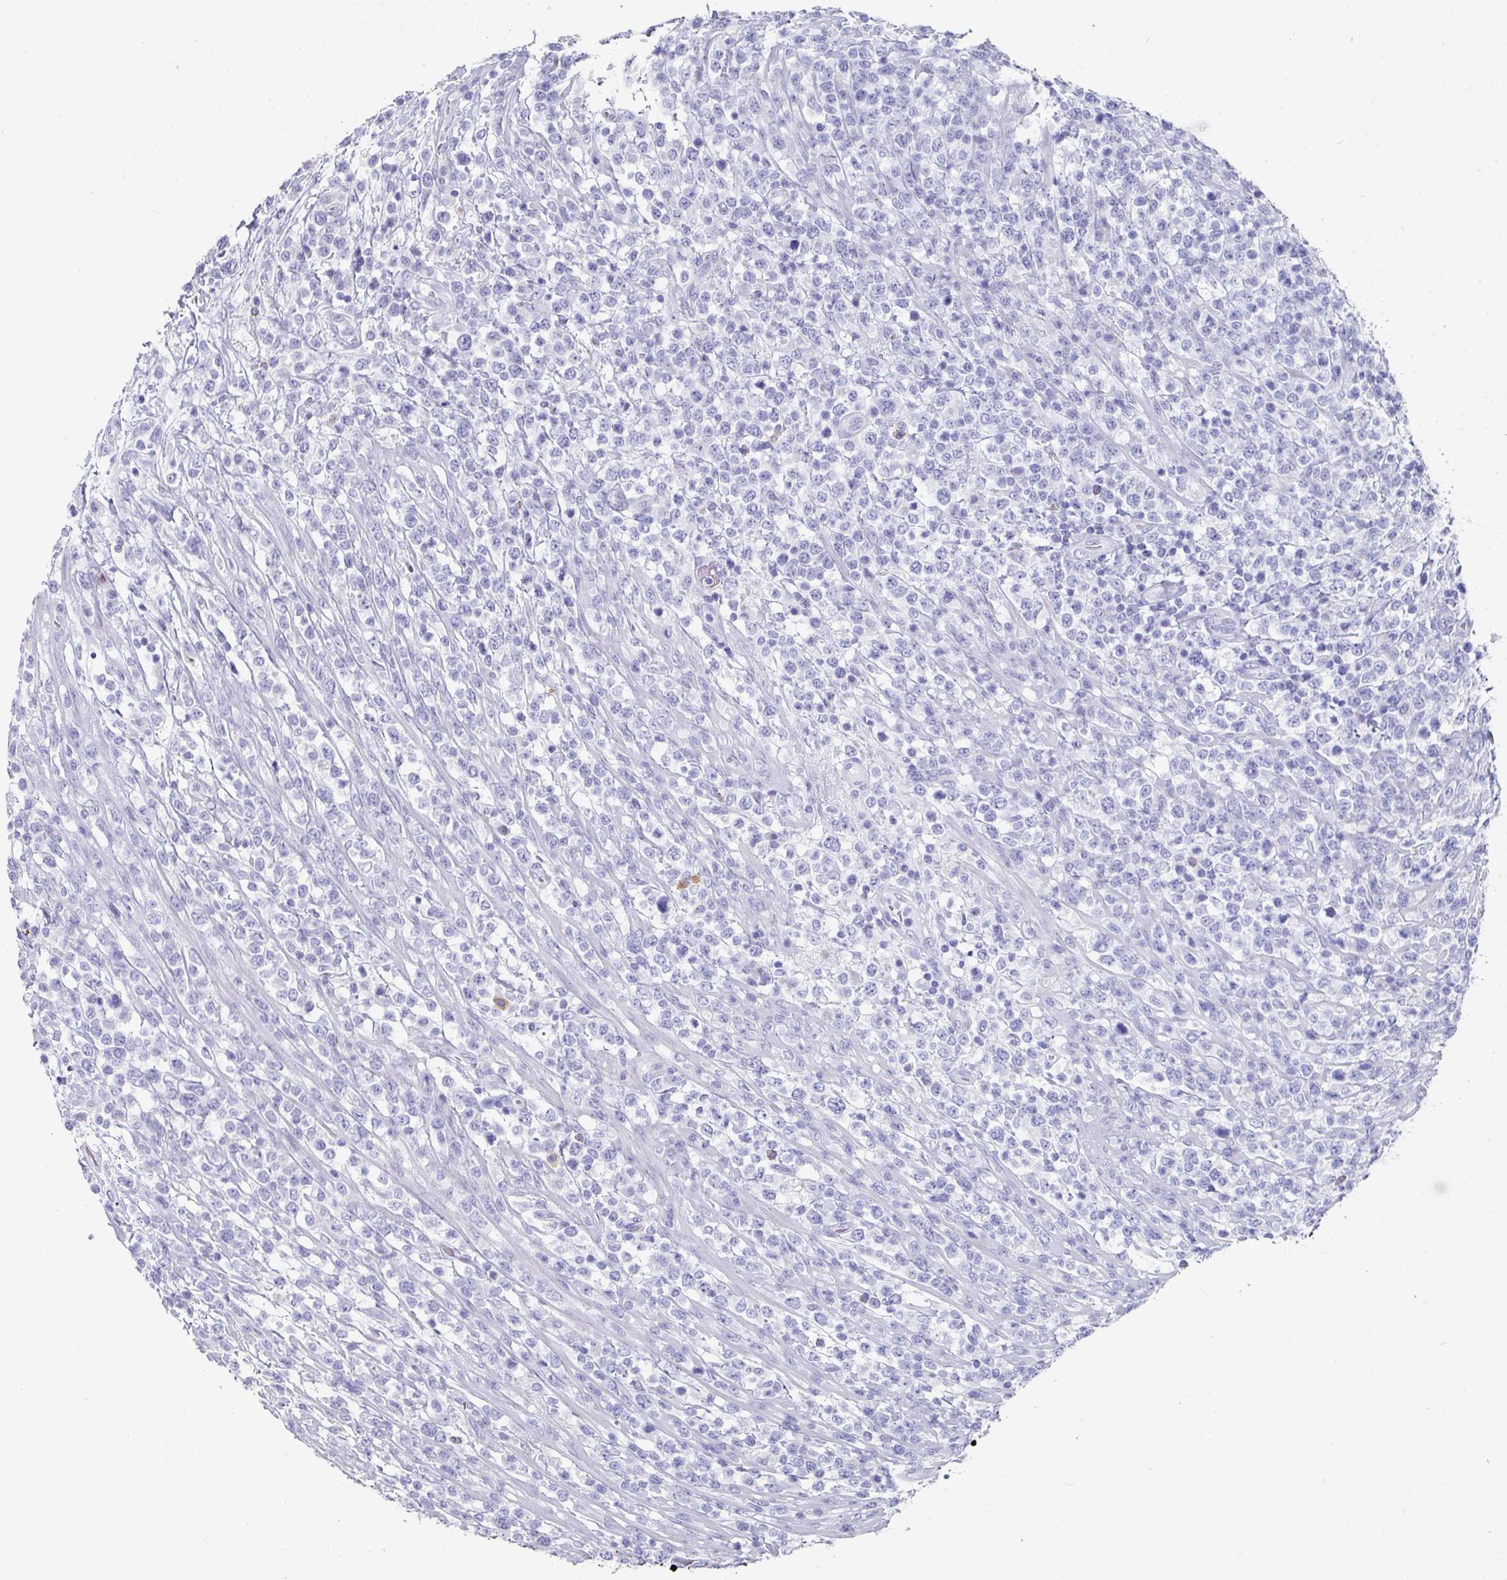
{"staining": {"intensity": "negative", "quantity": "none", "location": "none"}, "tissue": "lymphoma", "cell_type": "Tumor cells", "image_type": "cancer", "snomed": [{"axis": "morphology", "description": "Malignant lymphoma, non-Hodgkin's type, High grade"}, {"axis": "topography", "description": "Colon"}], "caption": "This is an IHC image of malignant lymphoma, non-Hodgkin's type (high-grade). There is no positivity in tumor cells.", "gene": "SETBP1", "patient": {"sex": "female", "age": 53}}